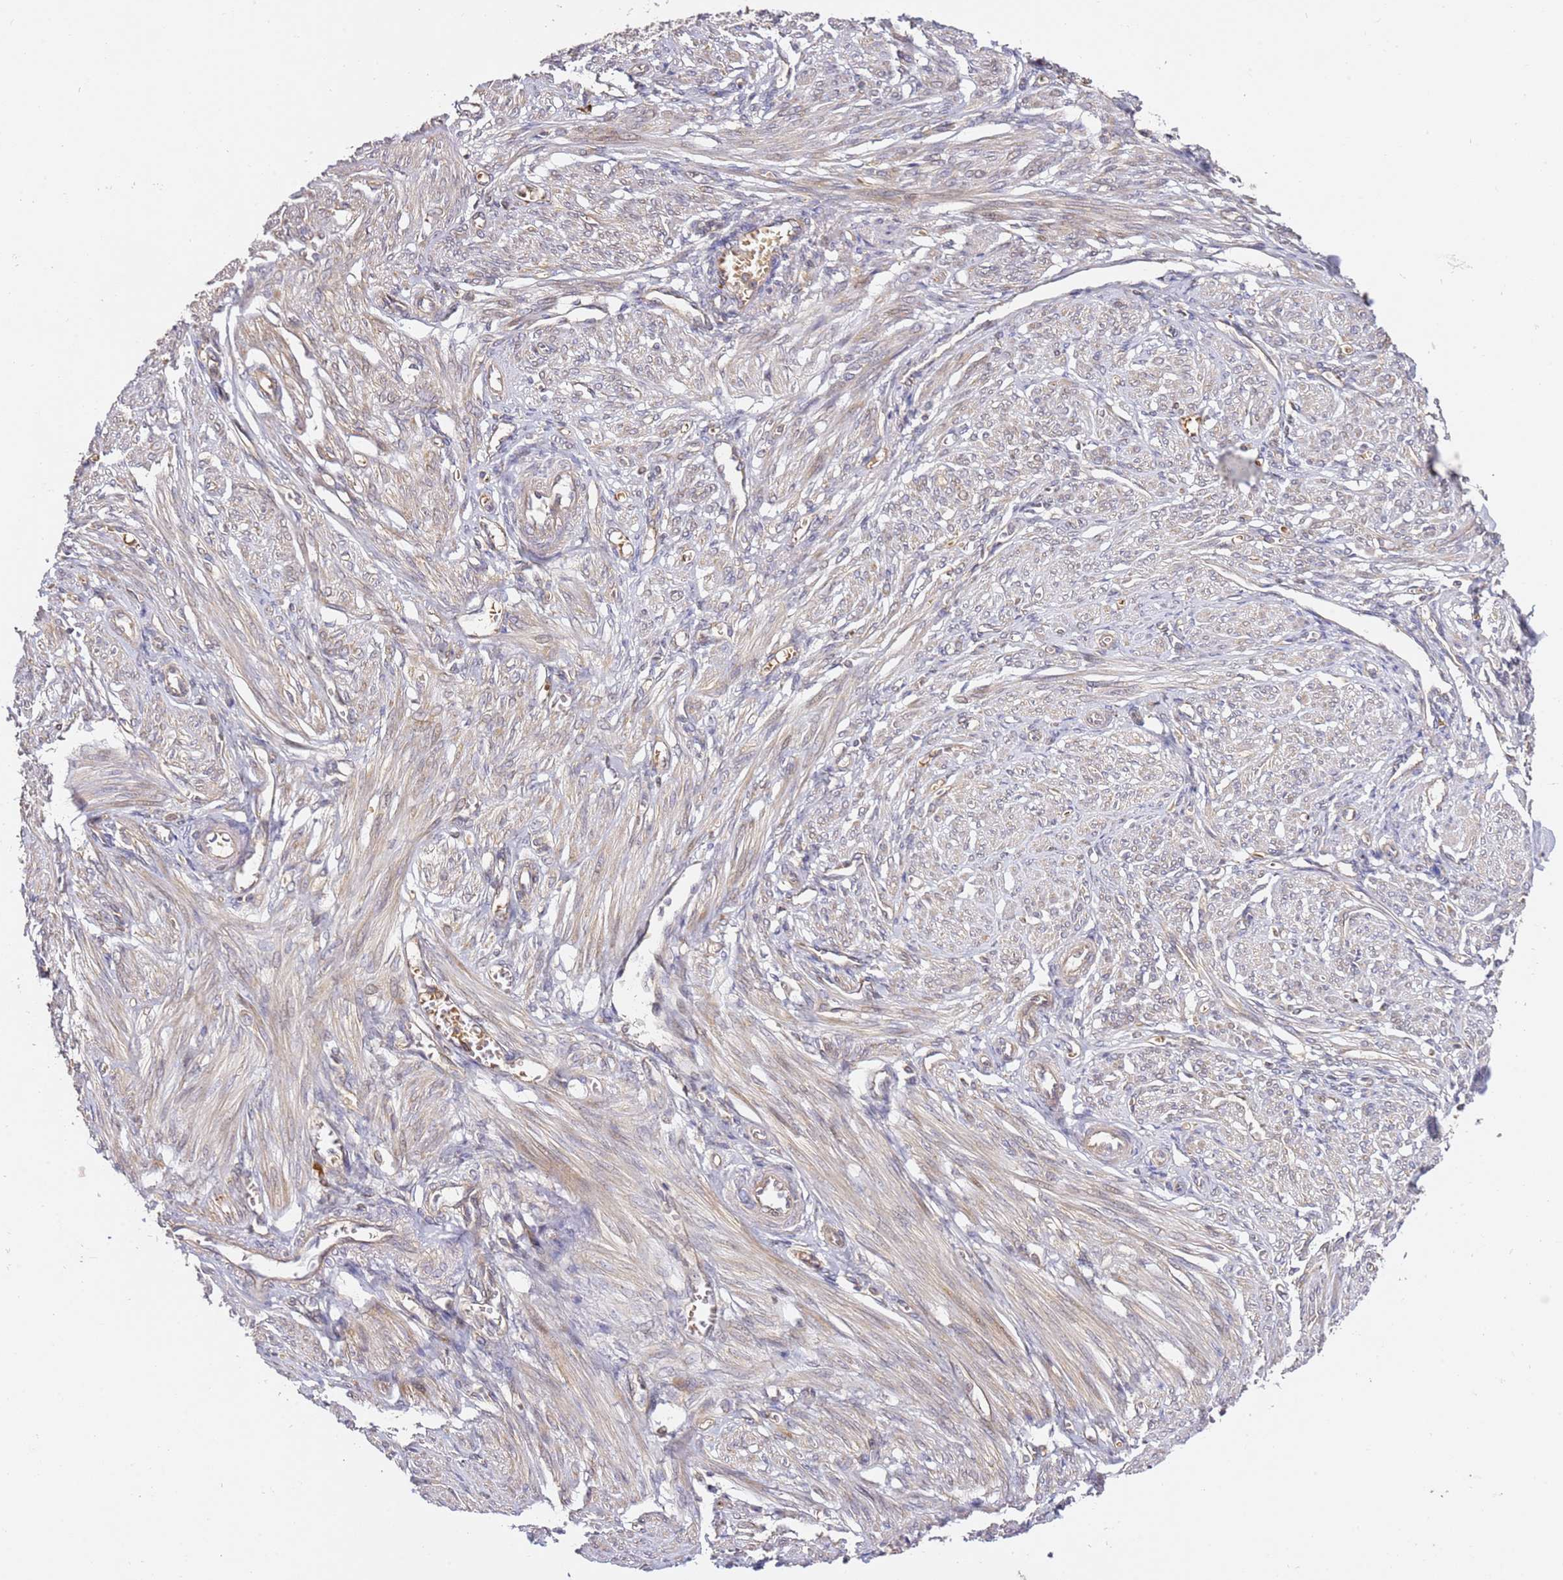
{"staining": {"intensity": "weak", "quantity": "25%-75%", "location": "cytoplasmic/membranous"}, "tissue": "smooth muscle", "cell_type": "Smooth muscle cells", "image_type": "normal", "snomed": [{"axis": "morphology", "description": "Normal tissue, NOS"}, {"axis": "topography", "description": "Smooth muscle"}], "caption": "A micrograph of human smooth muscle stained for a protein exhibits weak cytoplasmic/membranous brown staining in smooth muscle cells.", "gene": "OSBPL2", "patient": {"sex": "female", "age": 39}}